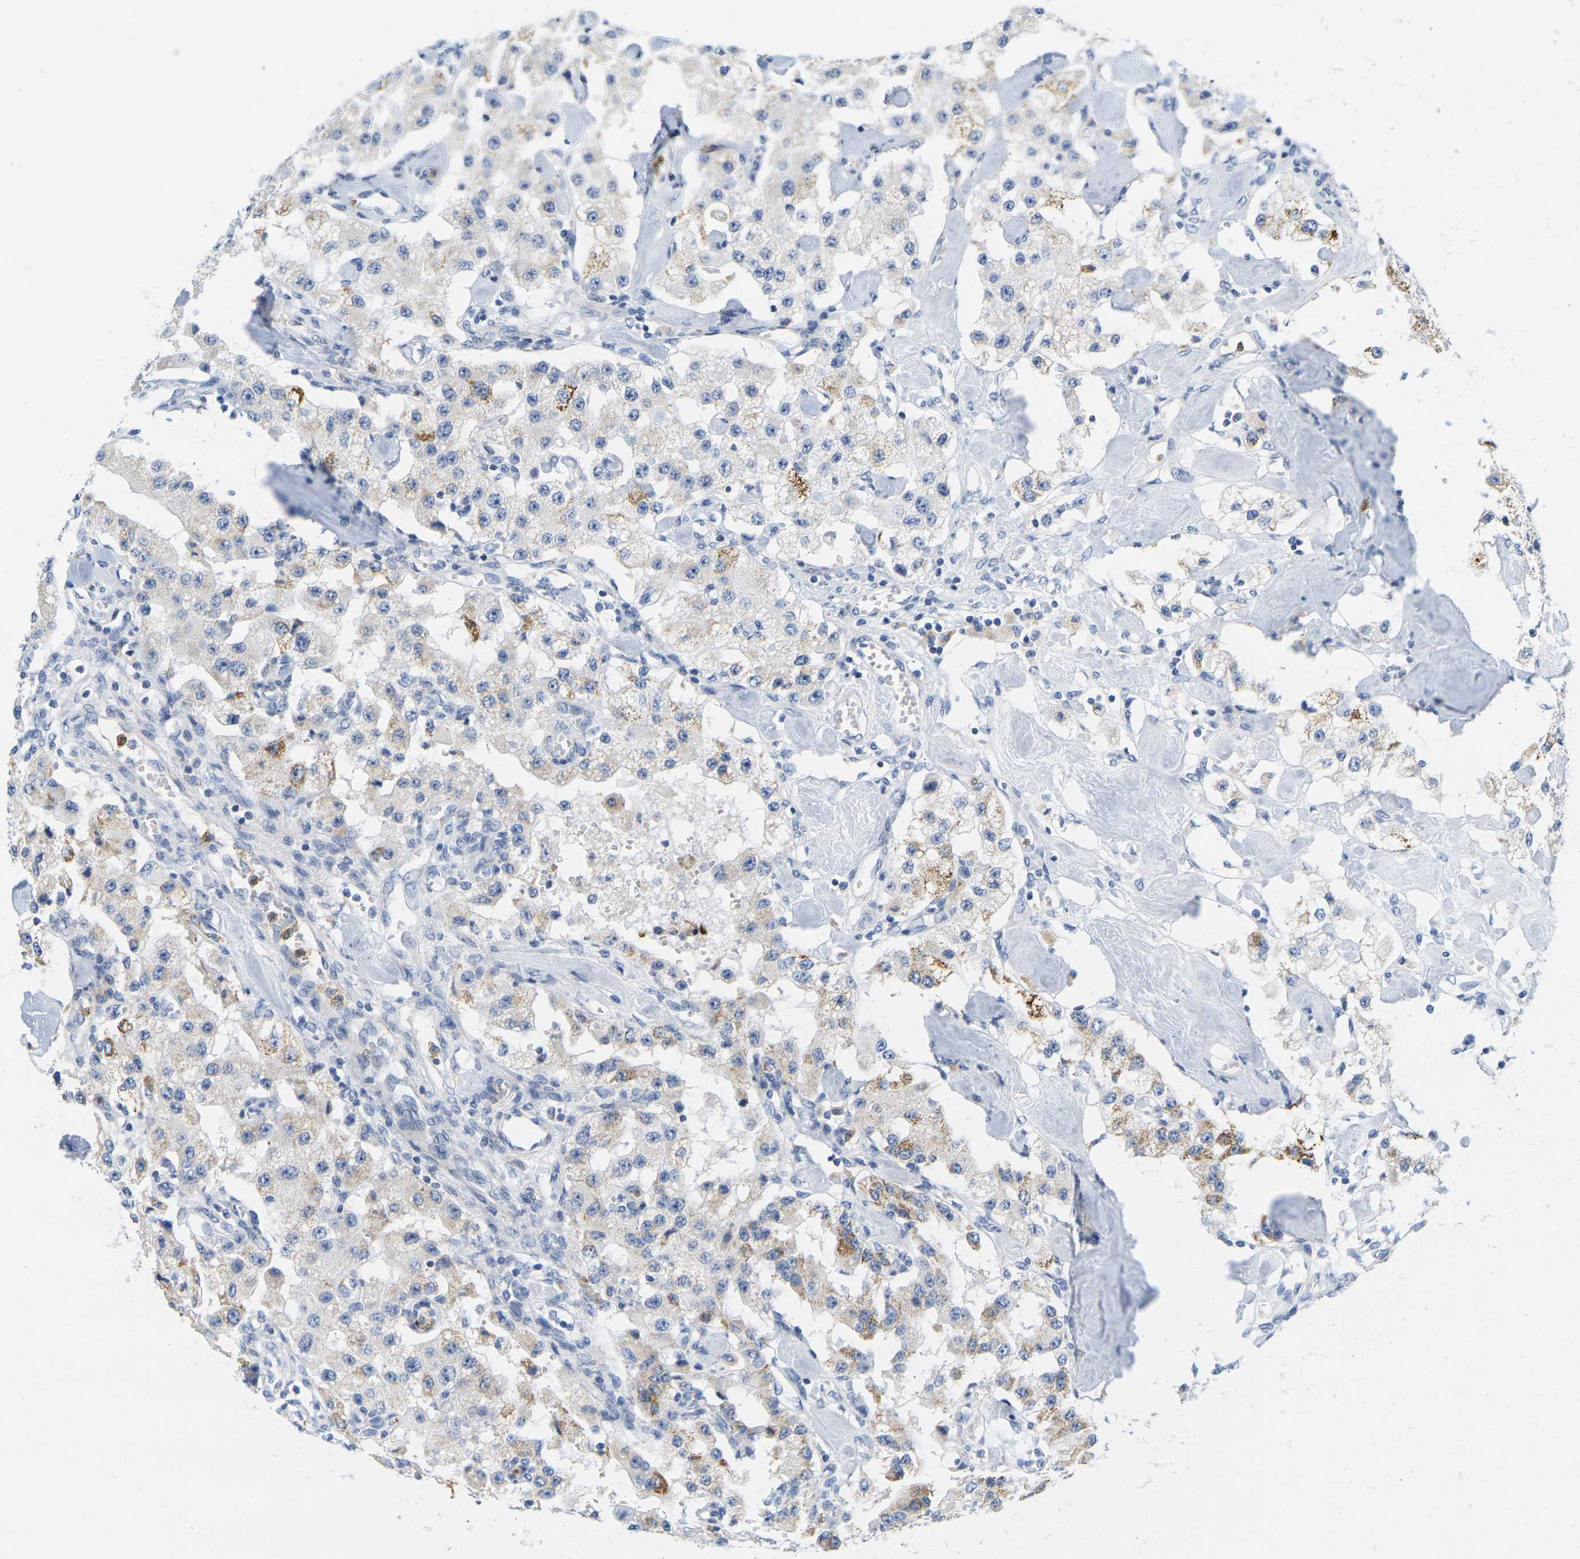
{"staining": {"intensity": "moderate", "quantity": "<25%", "location": "cytoplasmic/membranous"}, "tissue": "carcinoid", "cell_type": "Tumor cells", "image_type": "cancer", "snomed": [{"axis": "morphology", "description": "Carcinoid, malignant, NOS"}, {"axis": "topography", "description": "Pancreas"}], "caption": "DAB immunohistochemical staining of human malignant carcinoid reveals moderate cytoplasmic/membranous protein expression in about <25% of tumor cells. The staining is performed using DAB brown chromogen to label protein expression. The nuclei are counter-stained blue using hematoxylin.", "gene": "KLK5", "patient": {"sex": "male", "age": 41}}